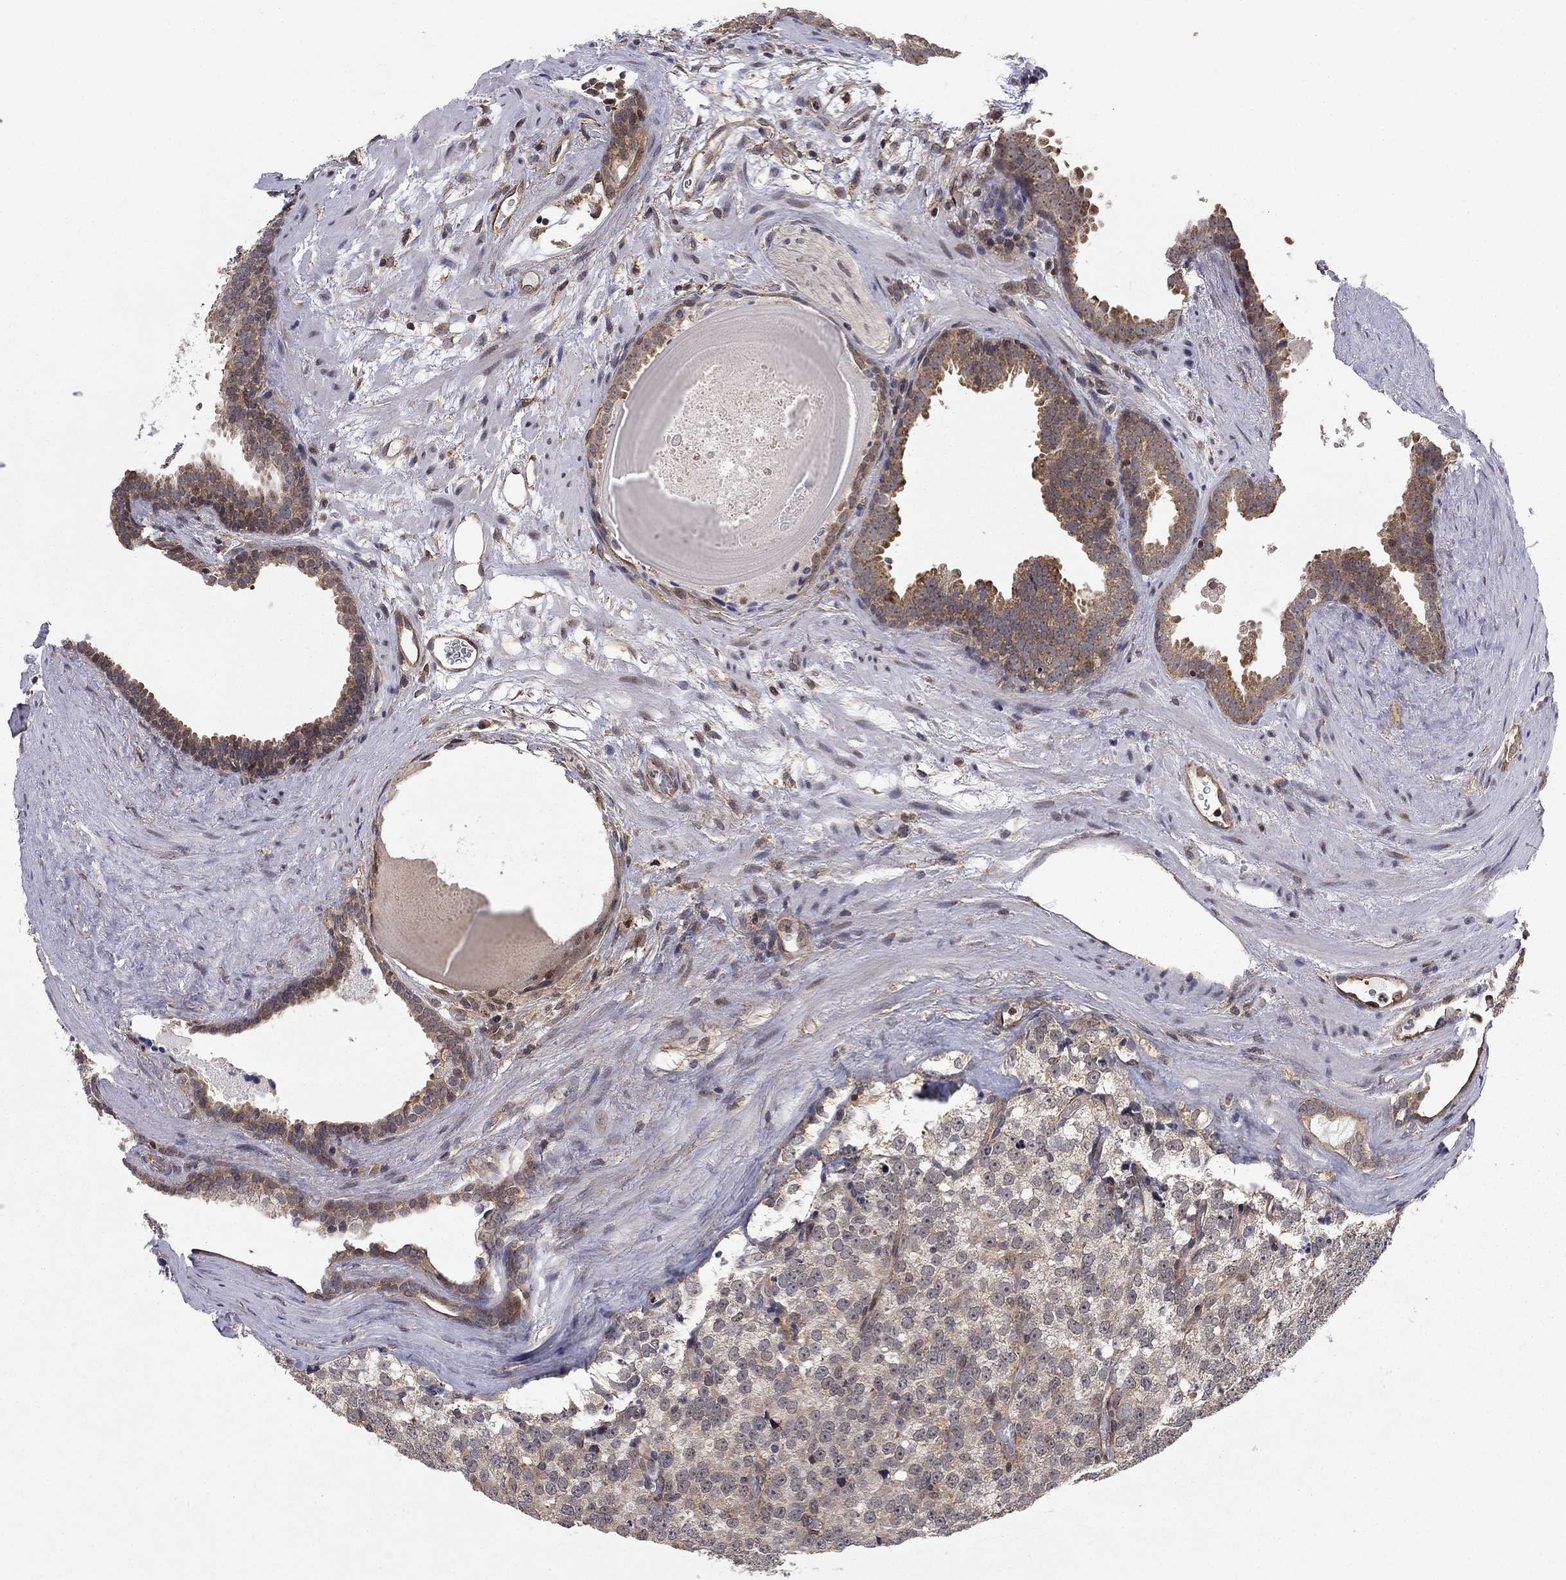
{"staining": {"intensity": "moderate", "quantity": "<25%", "location": "cytoplasmic/membranous"}, "tissue": "prostate cancer", "cell_type": "Tumor cells", "image_type": "cancer", "snomed": [{"axis": "morphology", "description": "Adenocarcinoma, High grade"}, {"axis": "topography", "description": "Prostate and seminal vesicle, NOS"}], "caption": "Protein analysis of prostate adenocarcinoma (high-grade) tissue reveals moderate cytoplasmic/membranous expression in about <25% of tumor cells.", "gene": "TDP1", "patient": {"sex": "male", "age": 62}}